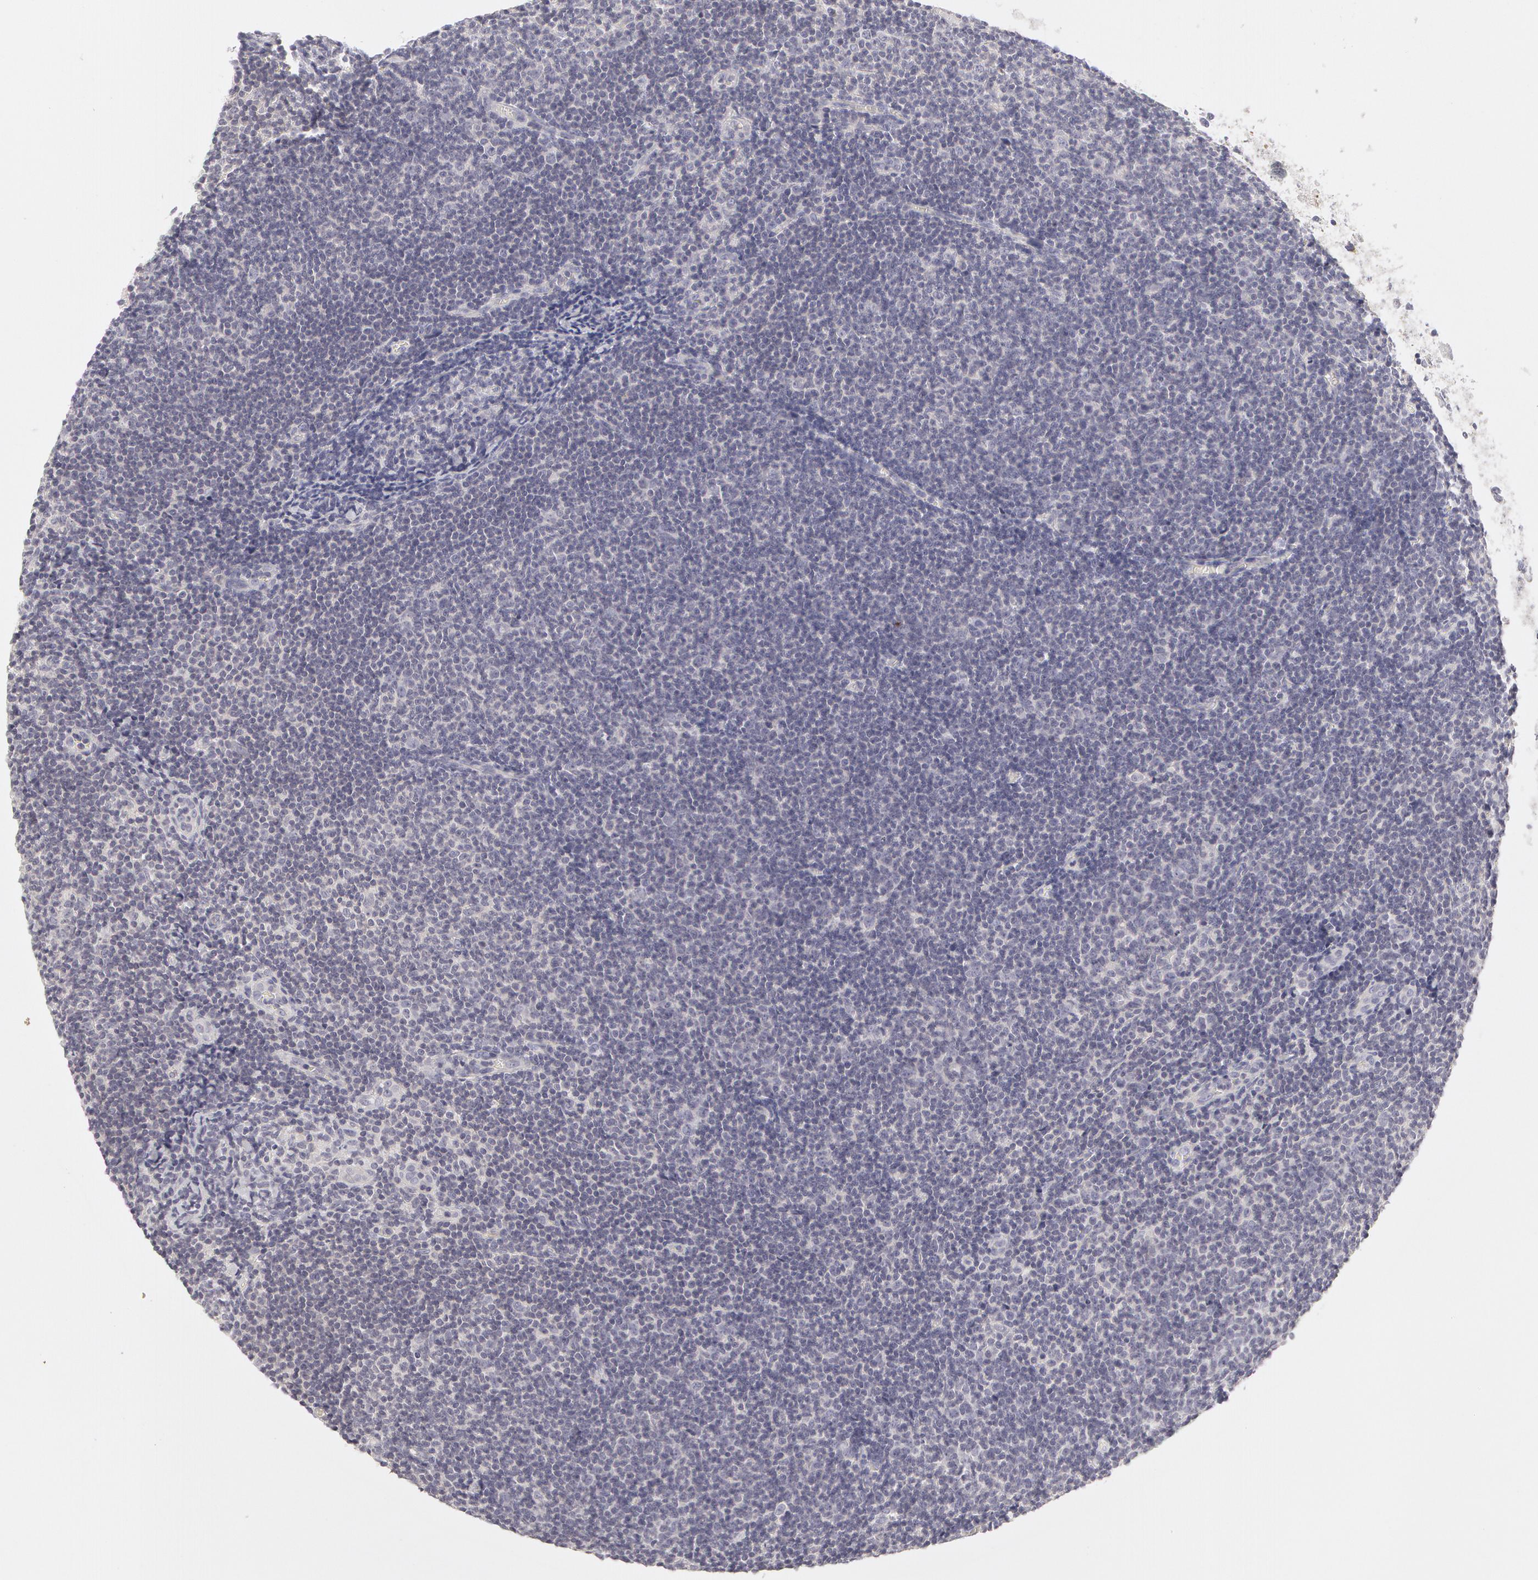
{"staining": {"intensity": "negative", "quantity": "none", "location": "none"}, "tissue": "lymphoma", "cell_type": "Tumor cells", "image_type": "cancer", "snomed": [{"axis": "morphology", "description": "Malignant lymphoma, non-Hodgkin's type, Low grade"}, {"axis": "topography", "description": "Lymph node"}], "caption": "Image shows no significant protein staining in tumor cells of malignant lymphoma, non-Hodgkin's type (low-grade).", "gene": "ABCB1", "patient": {"sex": "male", "age": 49}}